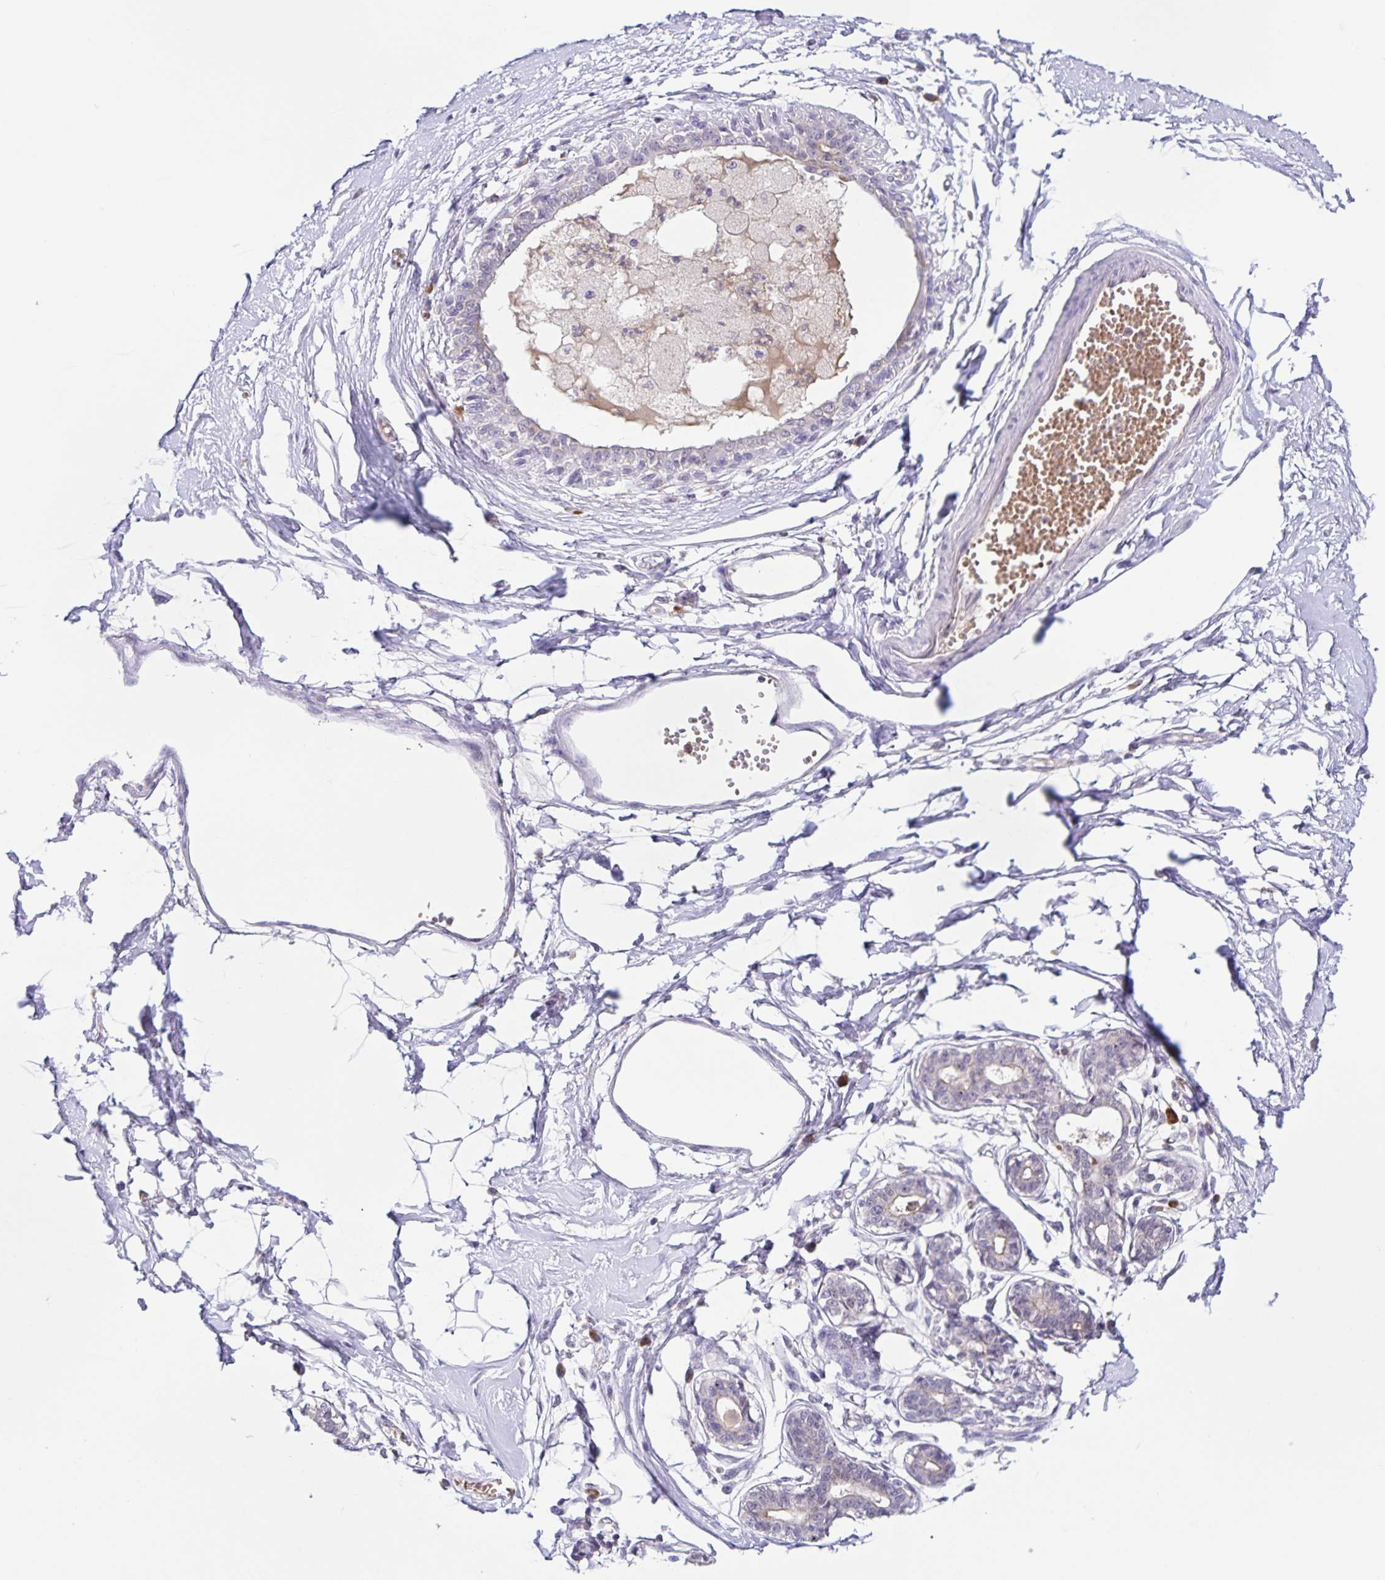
{"staining": {"intensity": "negative", "quantity": "none", "location": "none"}, "tissue": "breast", "cell_type": "Adipocytes", "image_type": "normal", "snomed": [{"axis": "morphology", "description": "Normal tissue, NOS"}, {"axis": "topography", "description": "Breast"}], "caption": "Adipocytes show no significant positivity in normal breast. (DAB immunohistochemistry (IHC) with hematoxylin counter stain).", "gene": "STPG4", "patient": {"sex": "female", "age": 45}}